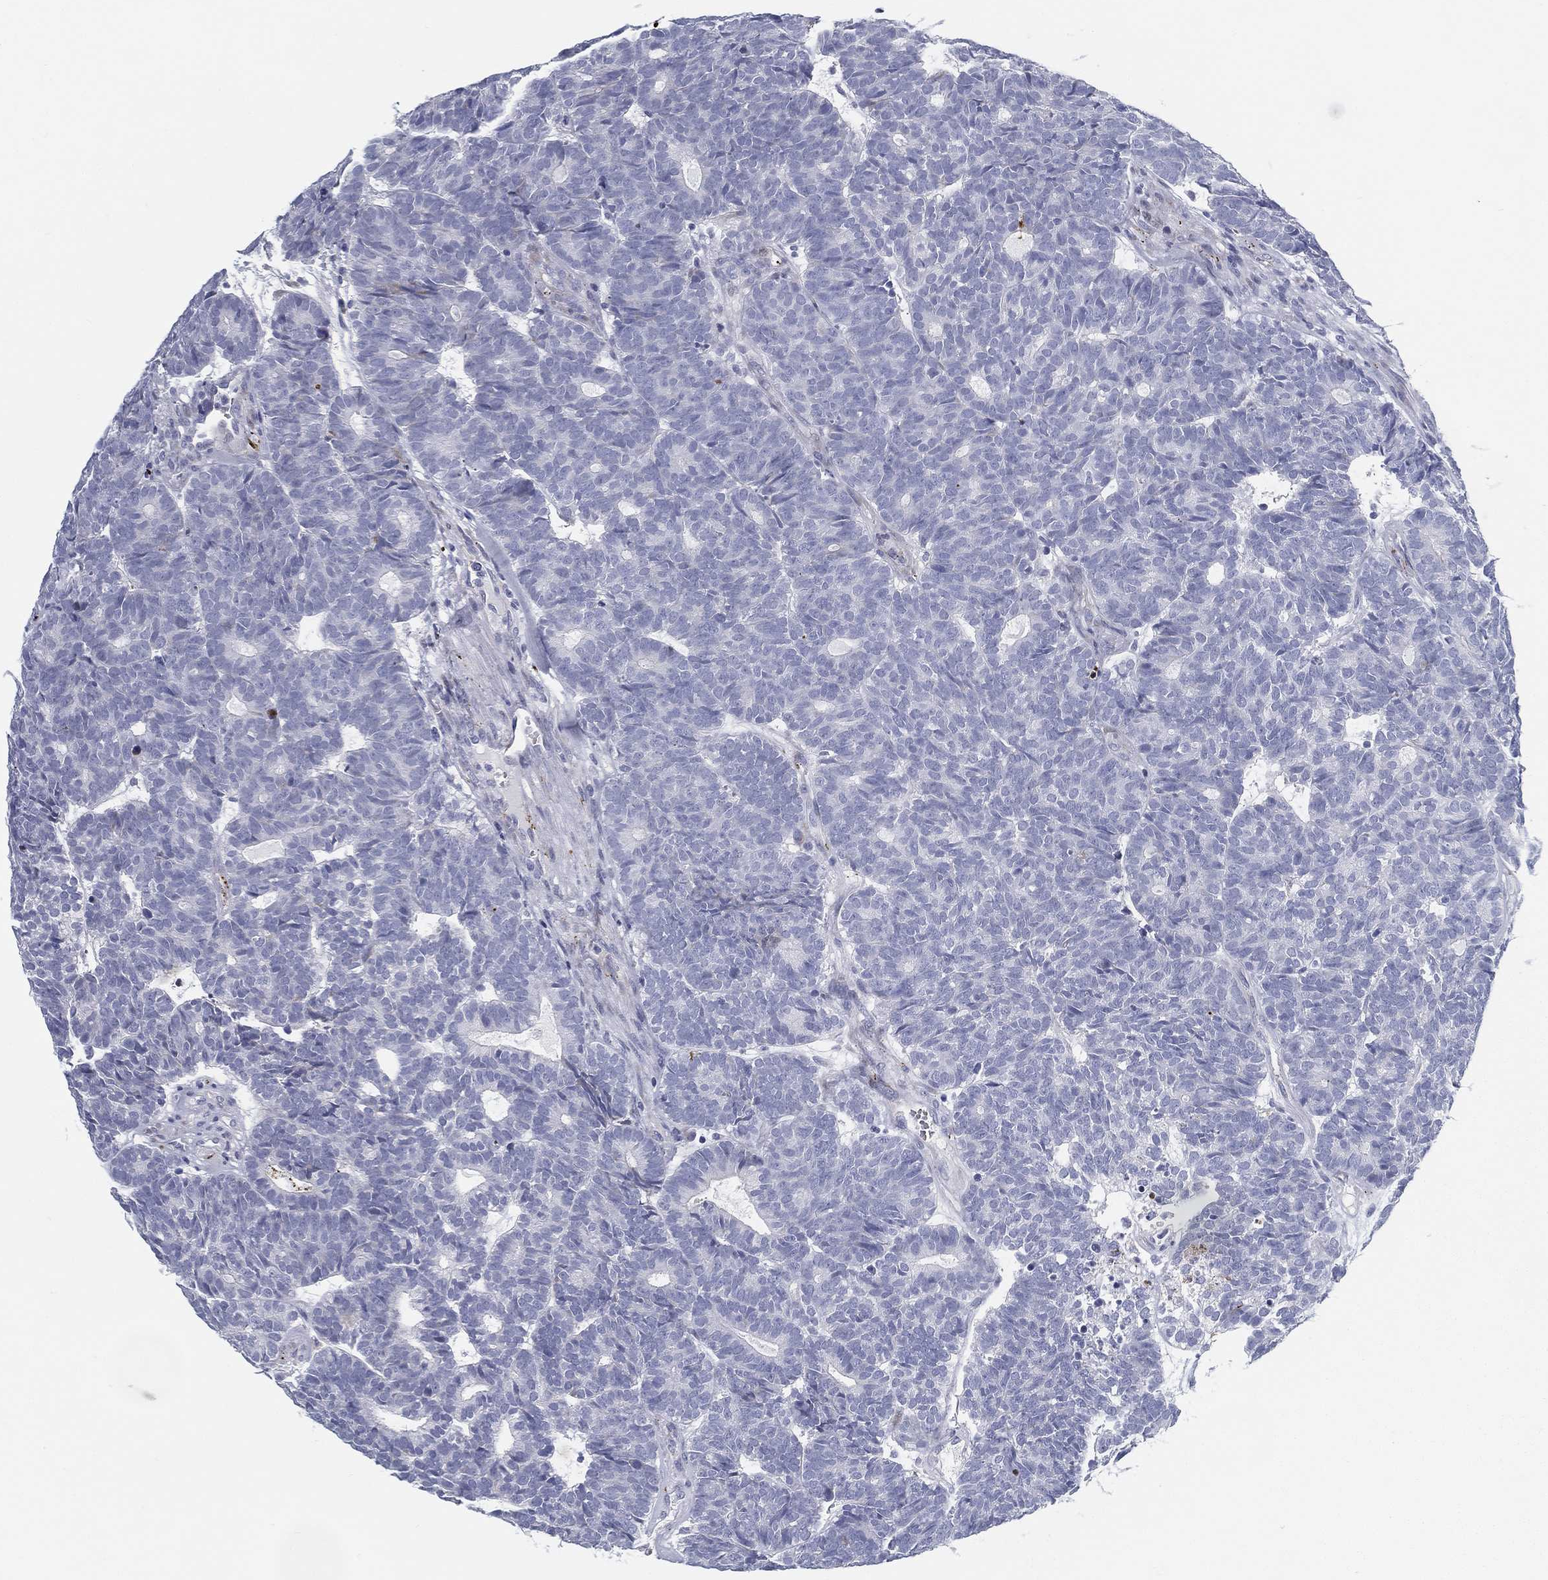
{"staining": {"intensity": "negative", "quantity": "none", "location": "none"}, "tissue": "head and neck cancer", "cell_type": "Tumor cells", "image_type": "cancer", "snomed": [{"axis": "morphology", "description": "Adenocarcinoma, NOS"}, {"axis": "topography", "description": "Head-Neck"}], "caption": "This histopathology image is of head and neck cancer (adenocarcinoma) stained with immunohistochemistry (IHC) to label a protein in brown with the nuclei are counter-stained blue. There is no expression in tumor cells. (Stains: DAB (3,3'-diaminobenzidine) immunohistochemistry with hematoxylin counter stain, Microscopy: brightfield microscopy at high magnification).", "gene": "SPPL2C", "patient": {"sex": "female", "age": 81}}